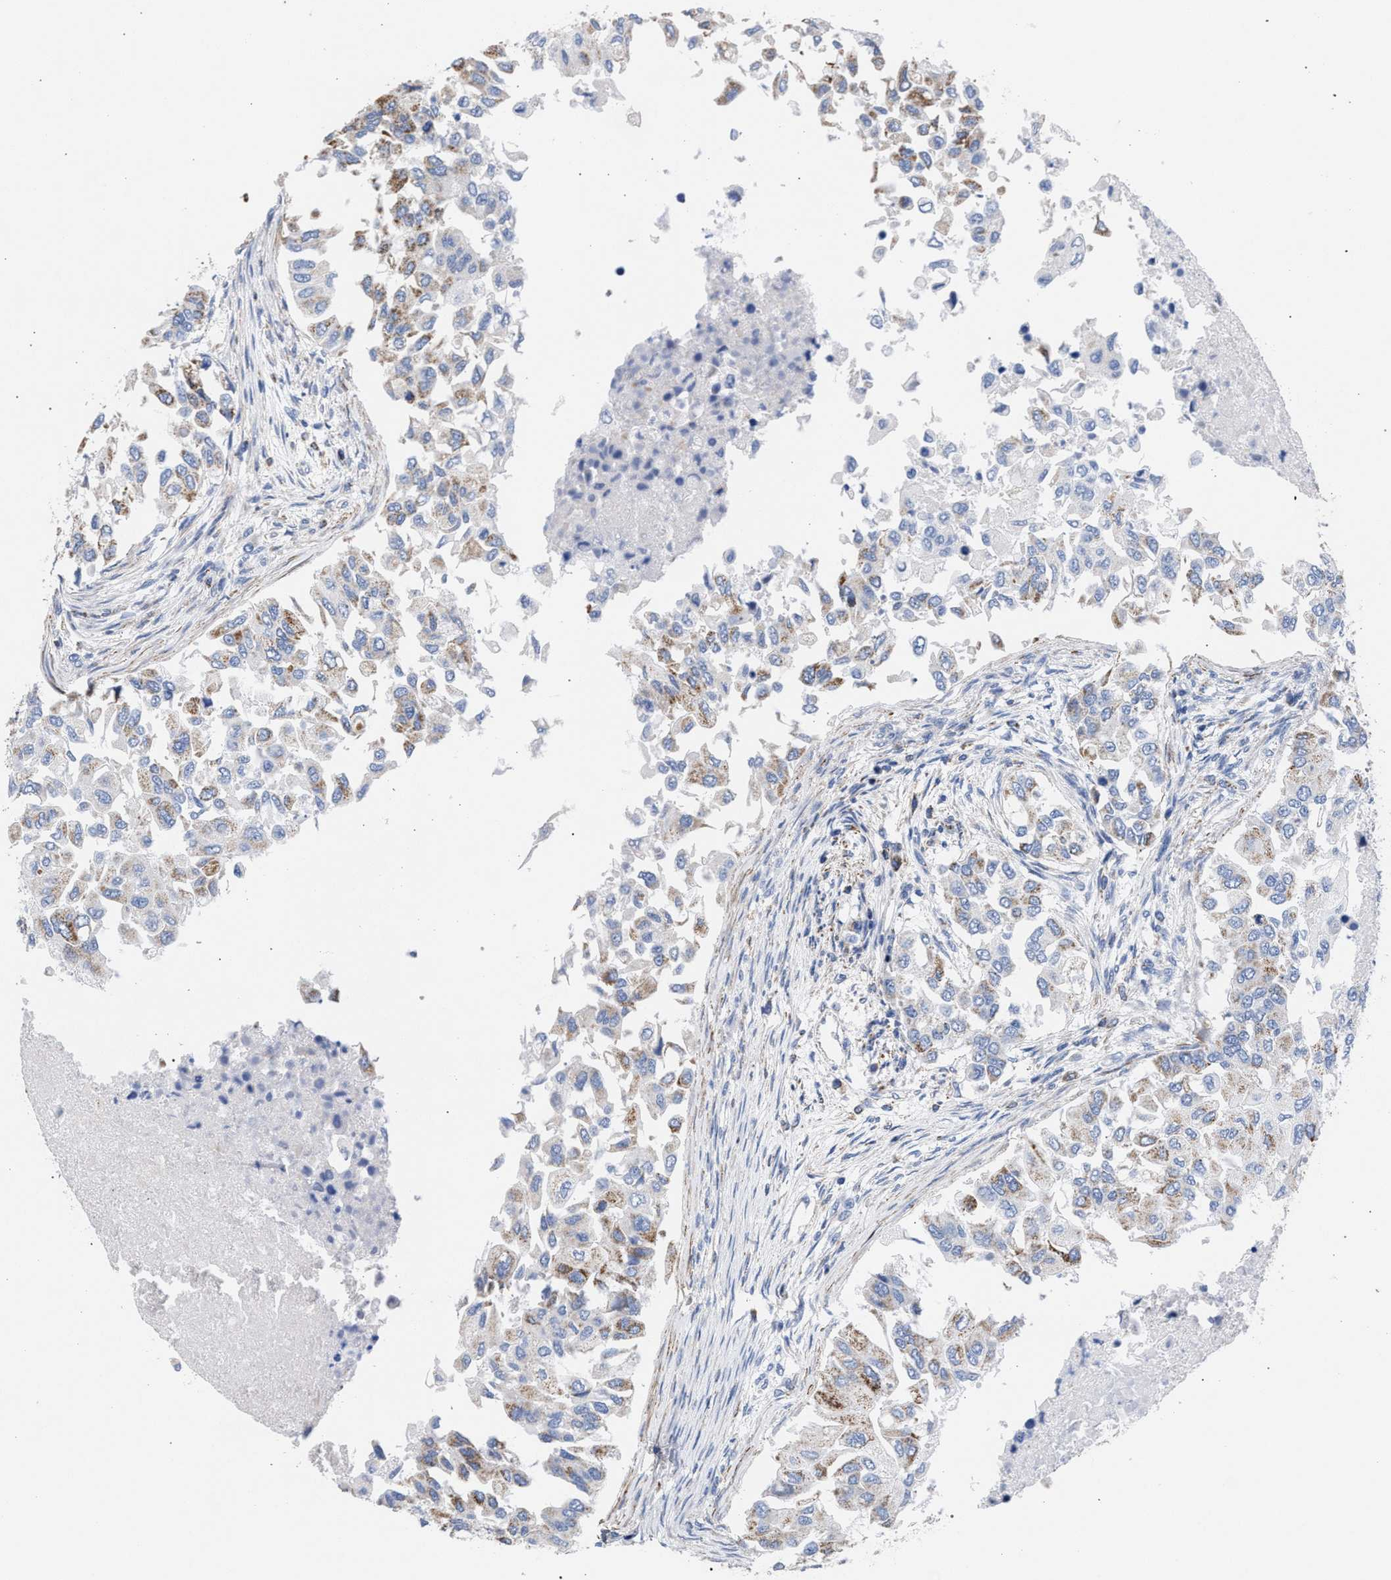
{"staining": {"intensity": "moderate", "quantity": "25%-75%", "location": "cytoplasmic/membranous"}, "tissue": "breast cancer", "cell_type": "Tumor cells", "image_type": "cancer", "snomed": [{"axis": "morphology", "description": "Normal tissue, NOS"}, {"axis": "morphology", "description": "Duct carcinoma"}, {"axis": "topography", "description": "Breast"}], "caption": "Tumor cells show medium levels of moderate cytoplasmic/membranous expression in approximately 25%-75% of cells in human breast cancer.", "gene": "ACADS", "patient": {"sex": "female", "age": 49}}